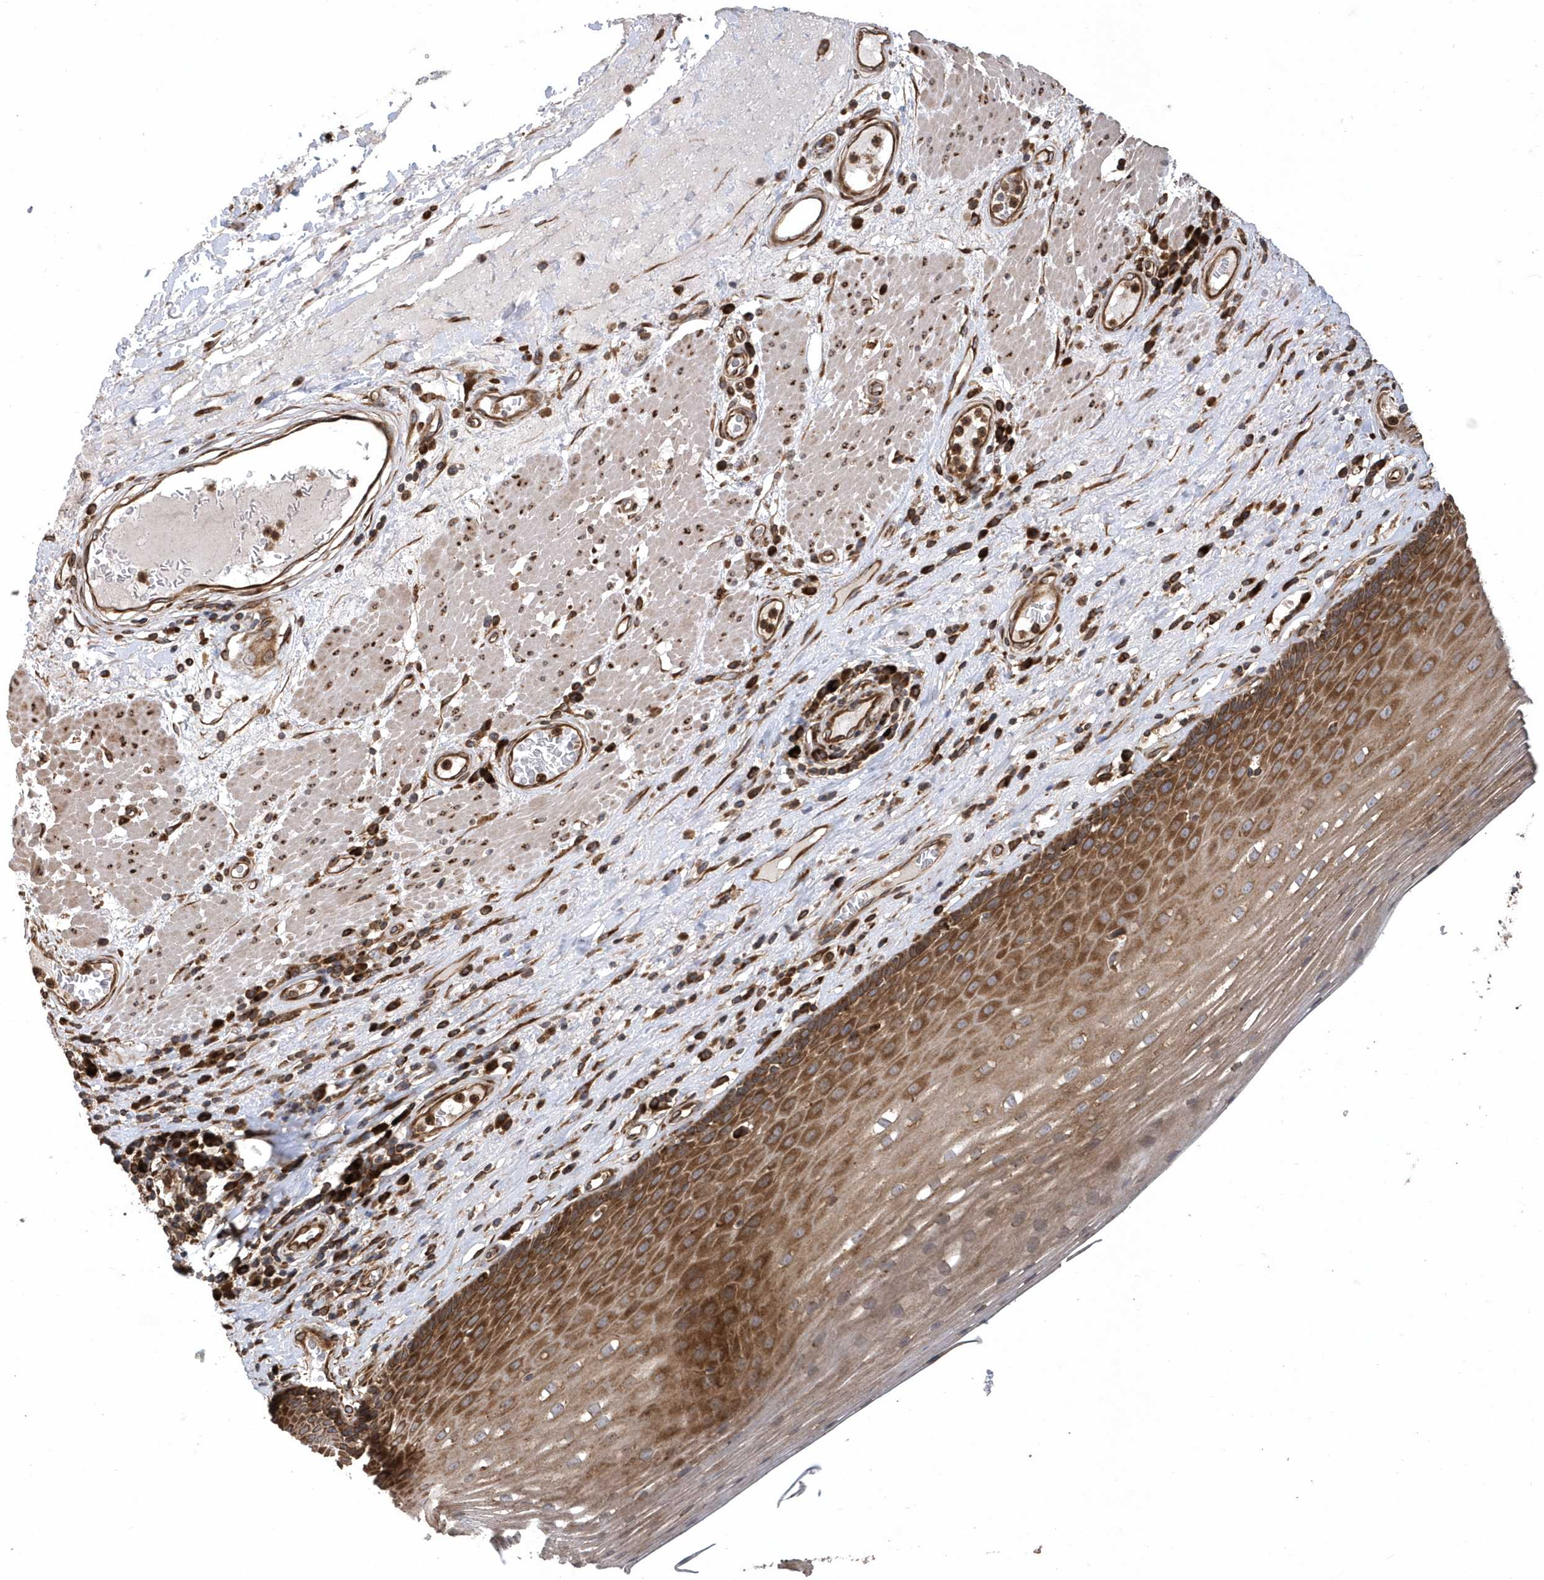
{"staining": {"intensity": "strong", "quantity": ">75%", "location": "cytoplasmic/membranous"}, "tissue": "esophagus", "cell_type": "Squamous epithelial cells", "image_type": "normal", "snomed": [{"axis": "morphology", "description": "Normal tissue, NOS"}, {"axis": "topography", "description": "Esophagus"}], "caption": "Unremarkable esophagus reveals strong cytoplasmic/membranous positivity in approximately >75% of squamous epithelial cells, visualized by immunohistochemistry.", "gene": "WASHC5", "patient": {"sex": "male", "age": 62}}